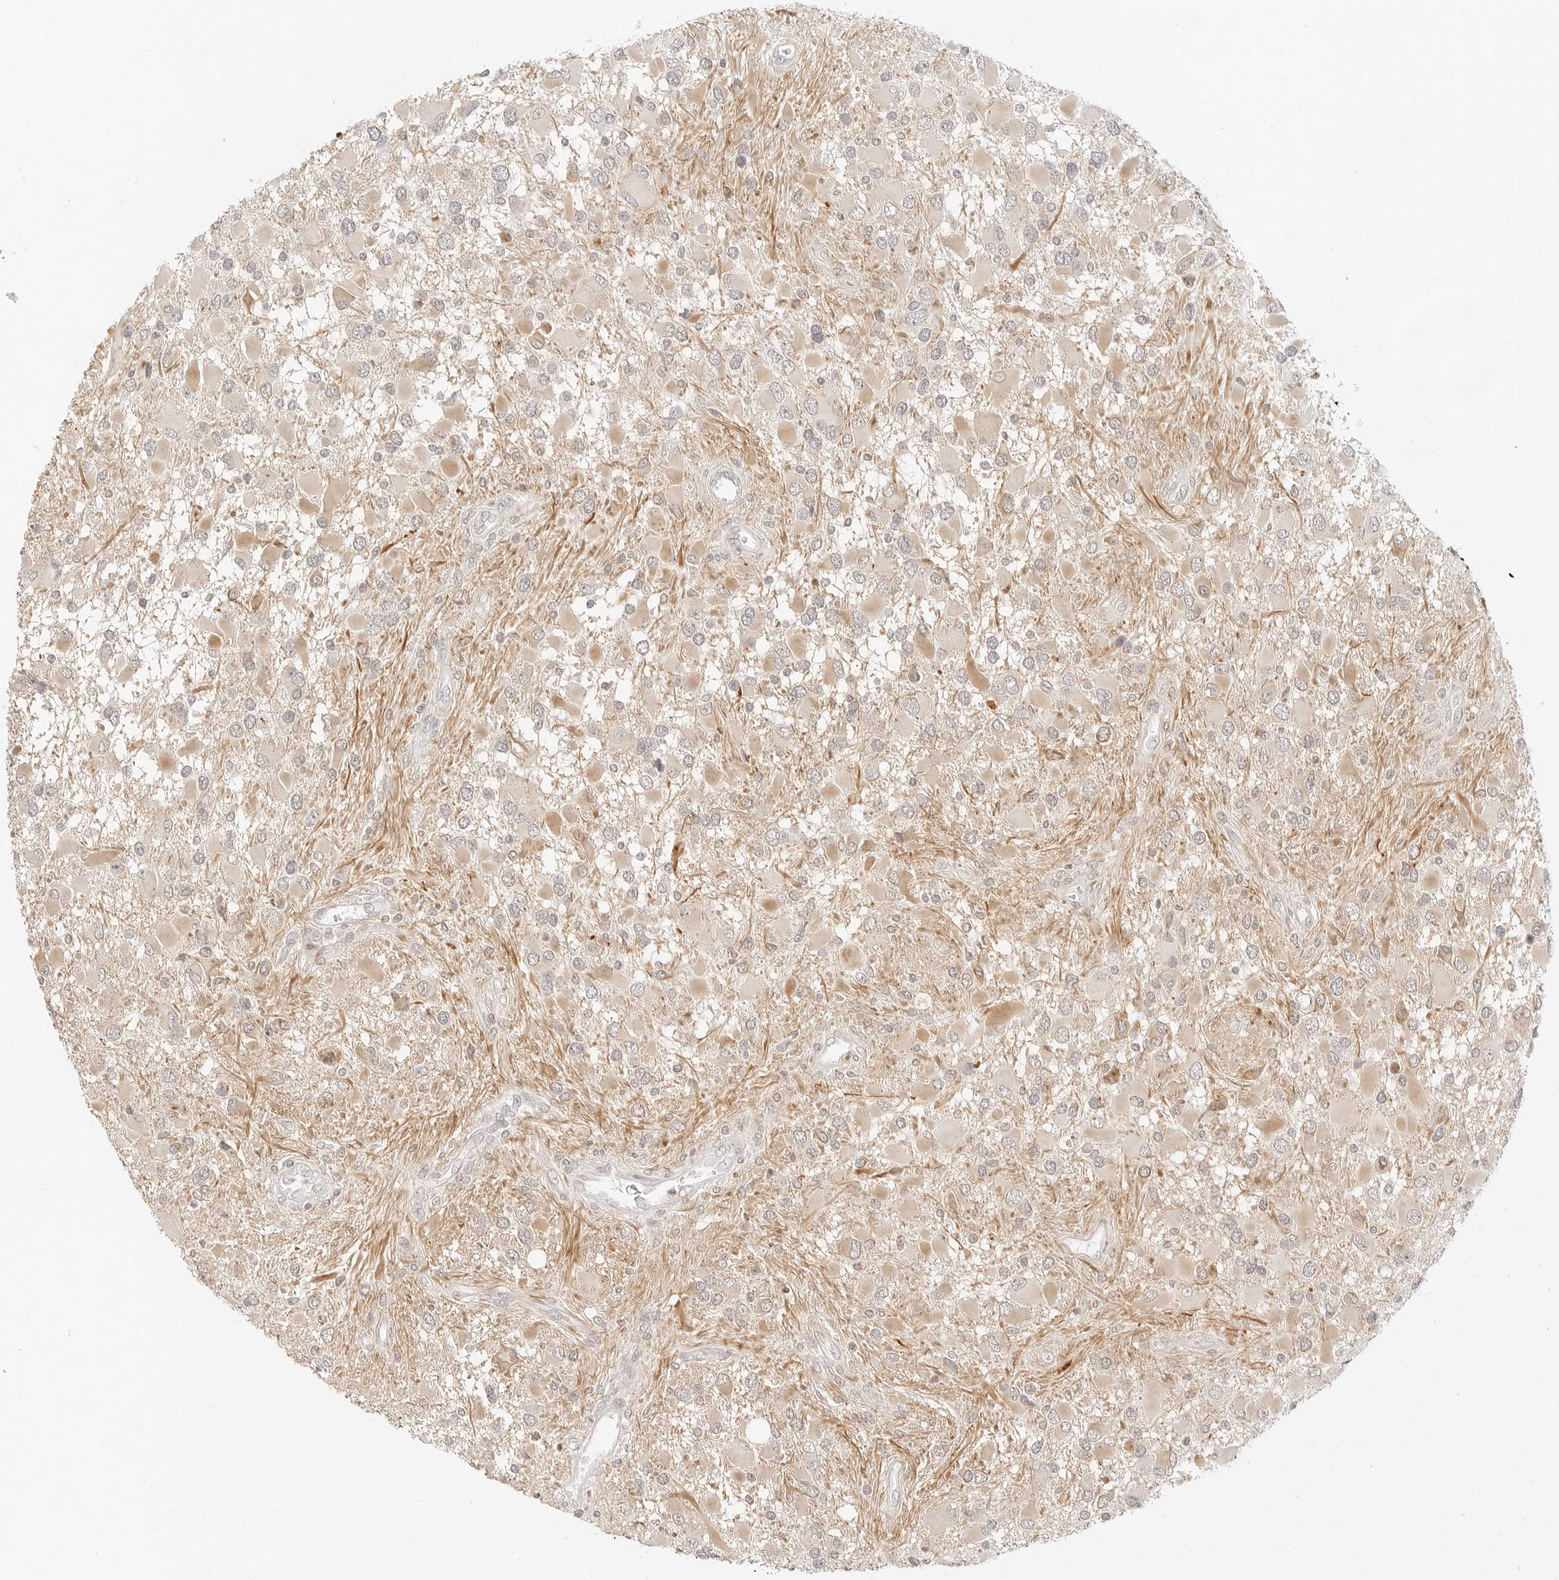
{"staining": {"intensity": "negative", "quantity": "none", "location": "none"}, "tissue": "glioma", "cell_type": "Tumor cells", "image_type": "cancer", "snomed": [{"axis": "morphology", "description": "Glioma, malignant, High grade"}, {"axis": "topography", "description": "Brain"}], "caption": "A micrograph of malignant high-grade glioma stained for a protein exhibits no brown staining in tumor cells.", "gene": "GNAS", "patient": {"sex": "male", "age": 53}}